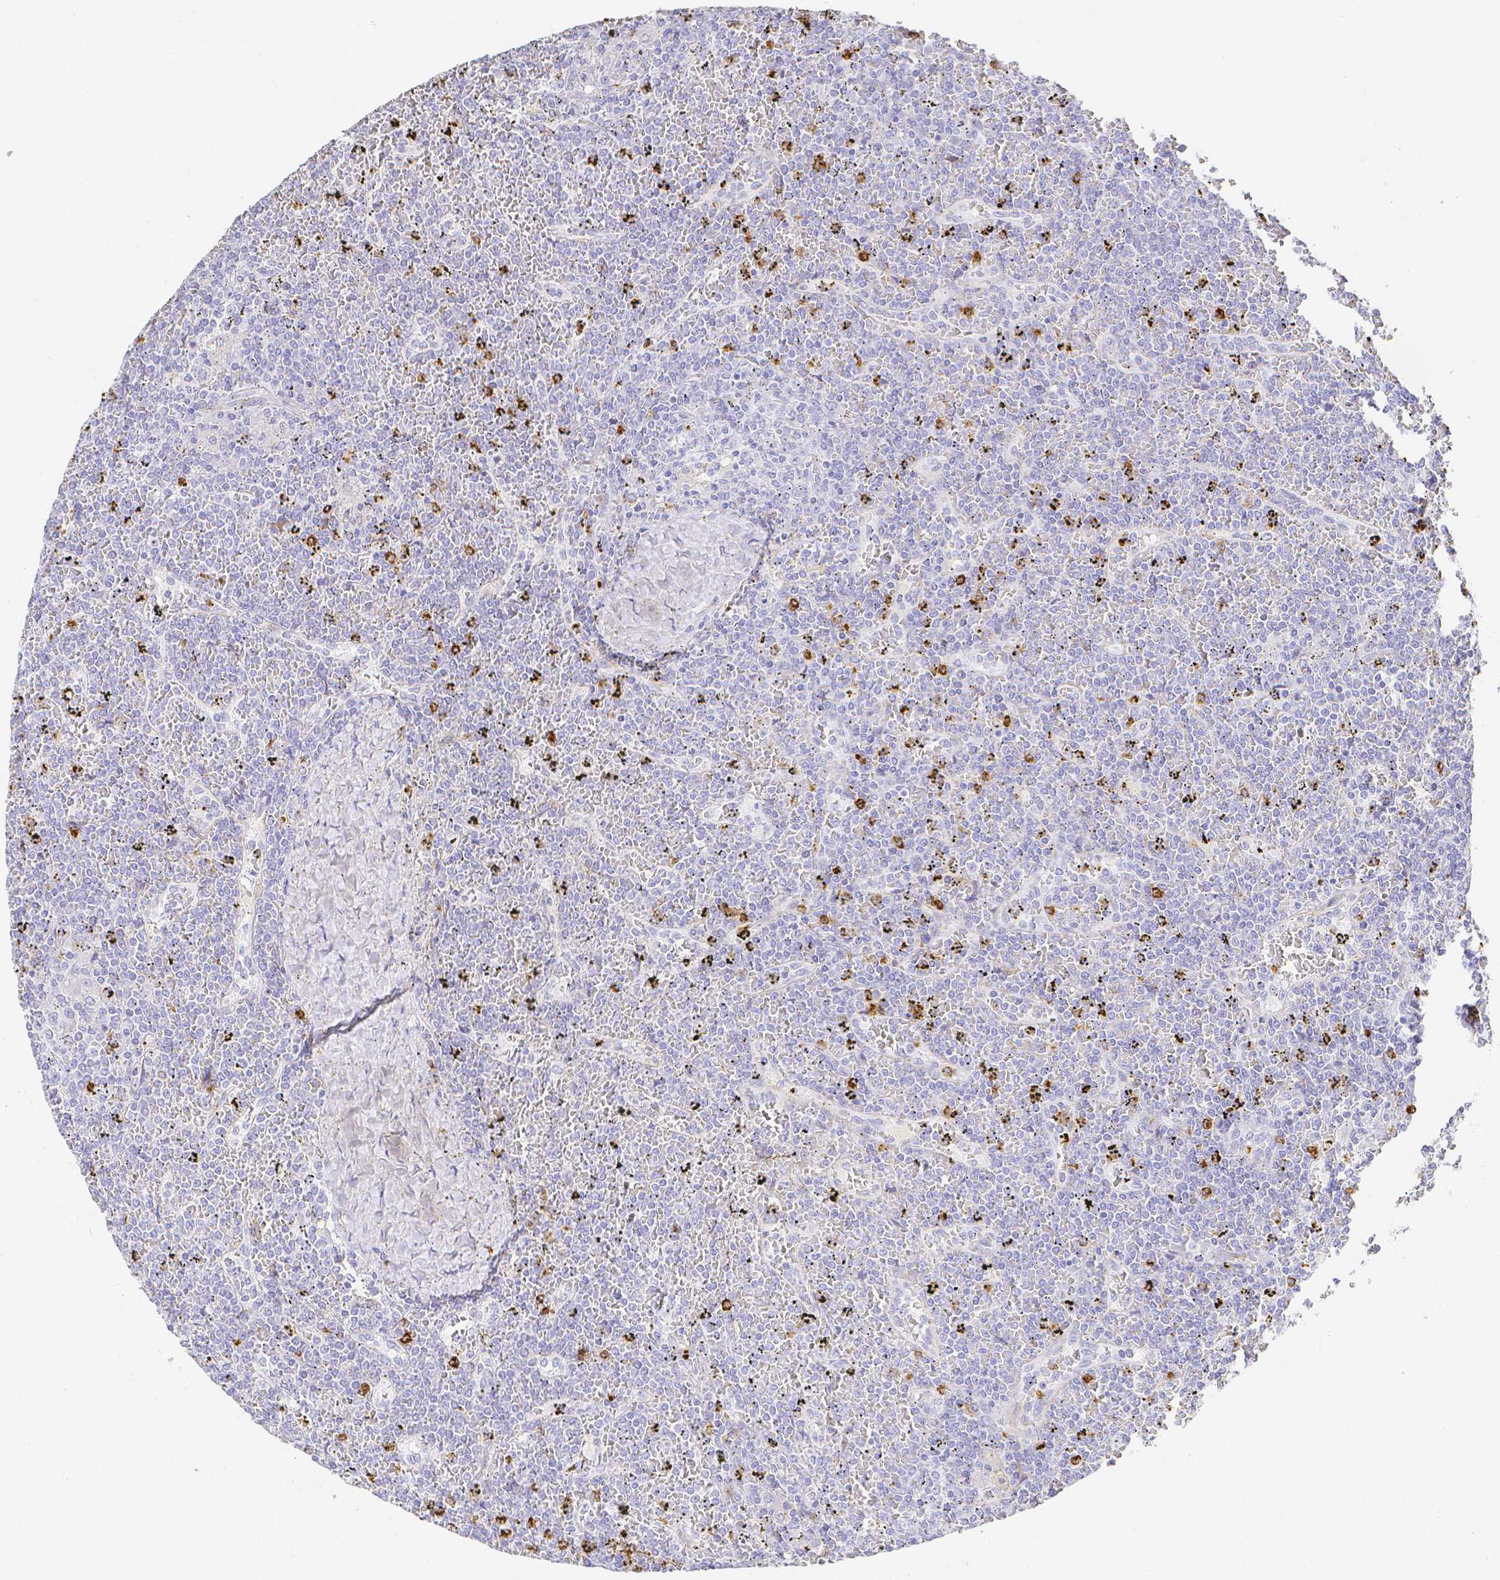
{"staining": {"intensity": "negative", "quantity": "none", "location": "none"}, "tissue": "lymphoma", "cell_type": "Tumor cells", "image_type": "cancer", "snomed": [{"axis": "morphology", "description": "Malignant lymphoma, non-Hodgkin's type, Low grade"}, {"axis": "topography", "description": "Spleen"}], "caption": "Human low-grade malignant lymphoma, non-Hodgkin's type stained for a protein using IHC reveals no positivity in tumor cells.", "gene": "SMURF1", "patient": {"sex": "female", "age": 19}}